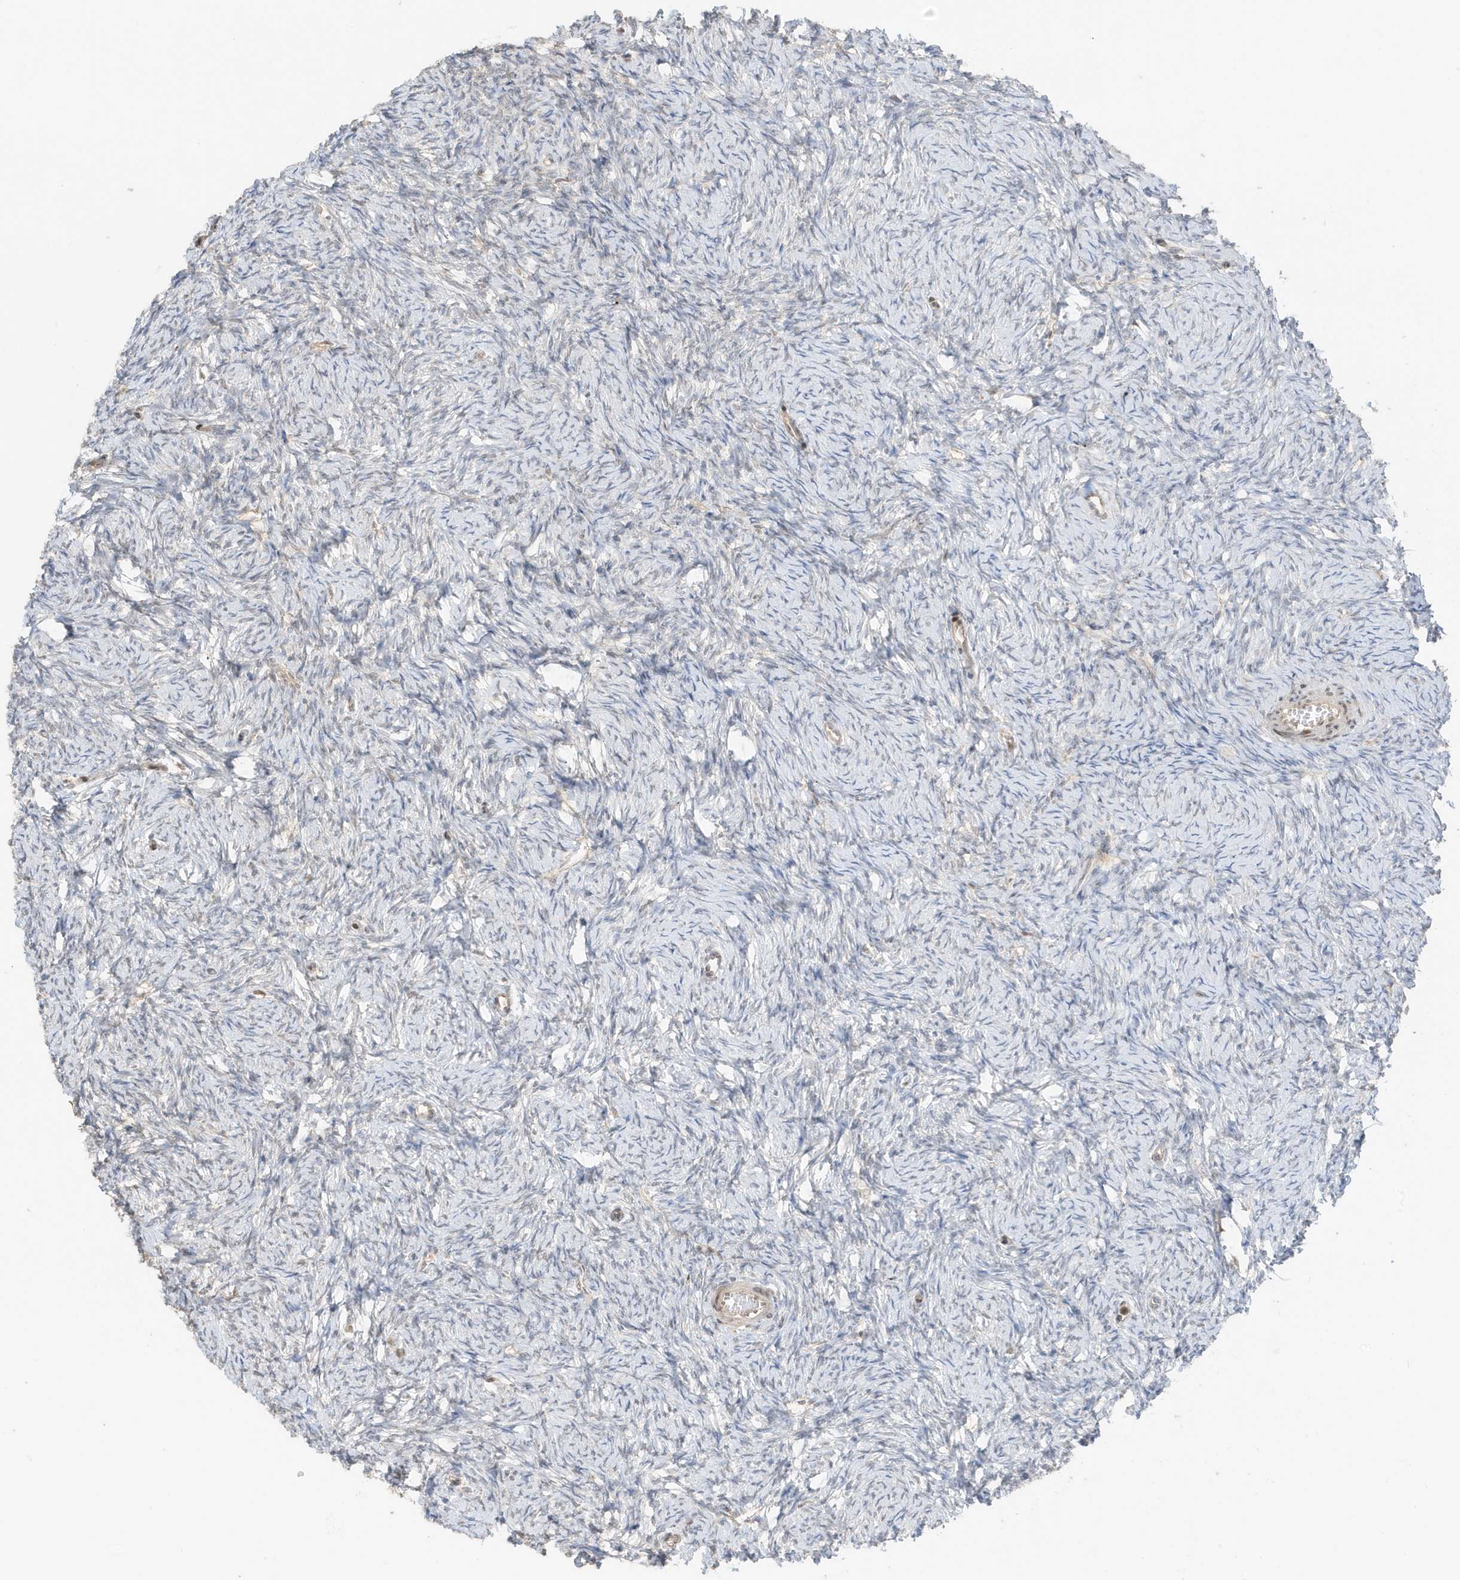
{"staining": {"intensity": "negative", "quantity": "none", "location": "none"}, "tissue": "ovary", "cell_type": "Follicle cells", "image_type": "normal", "snomed": [{"axis": "morphology", "description": "Normal tissue, NOS"}, {"axis": "morphology", "description": "Cyst, NOS"}, {"axis": "topography", "description": "Ovary"}], "caption": "Immunohistochemistry (IHC) micrograph of benign ovary stained for a protein (brown), which shows no expression in follicle cells. (DAB immunohistochemistry with hematoxylin counter stain).", "gene": "ZBTB41", "patient": {"sex": "female", "age": 33}}